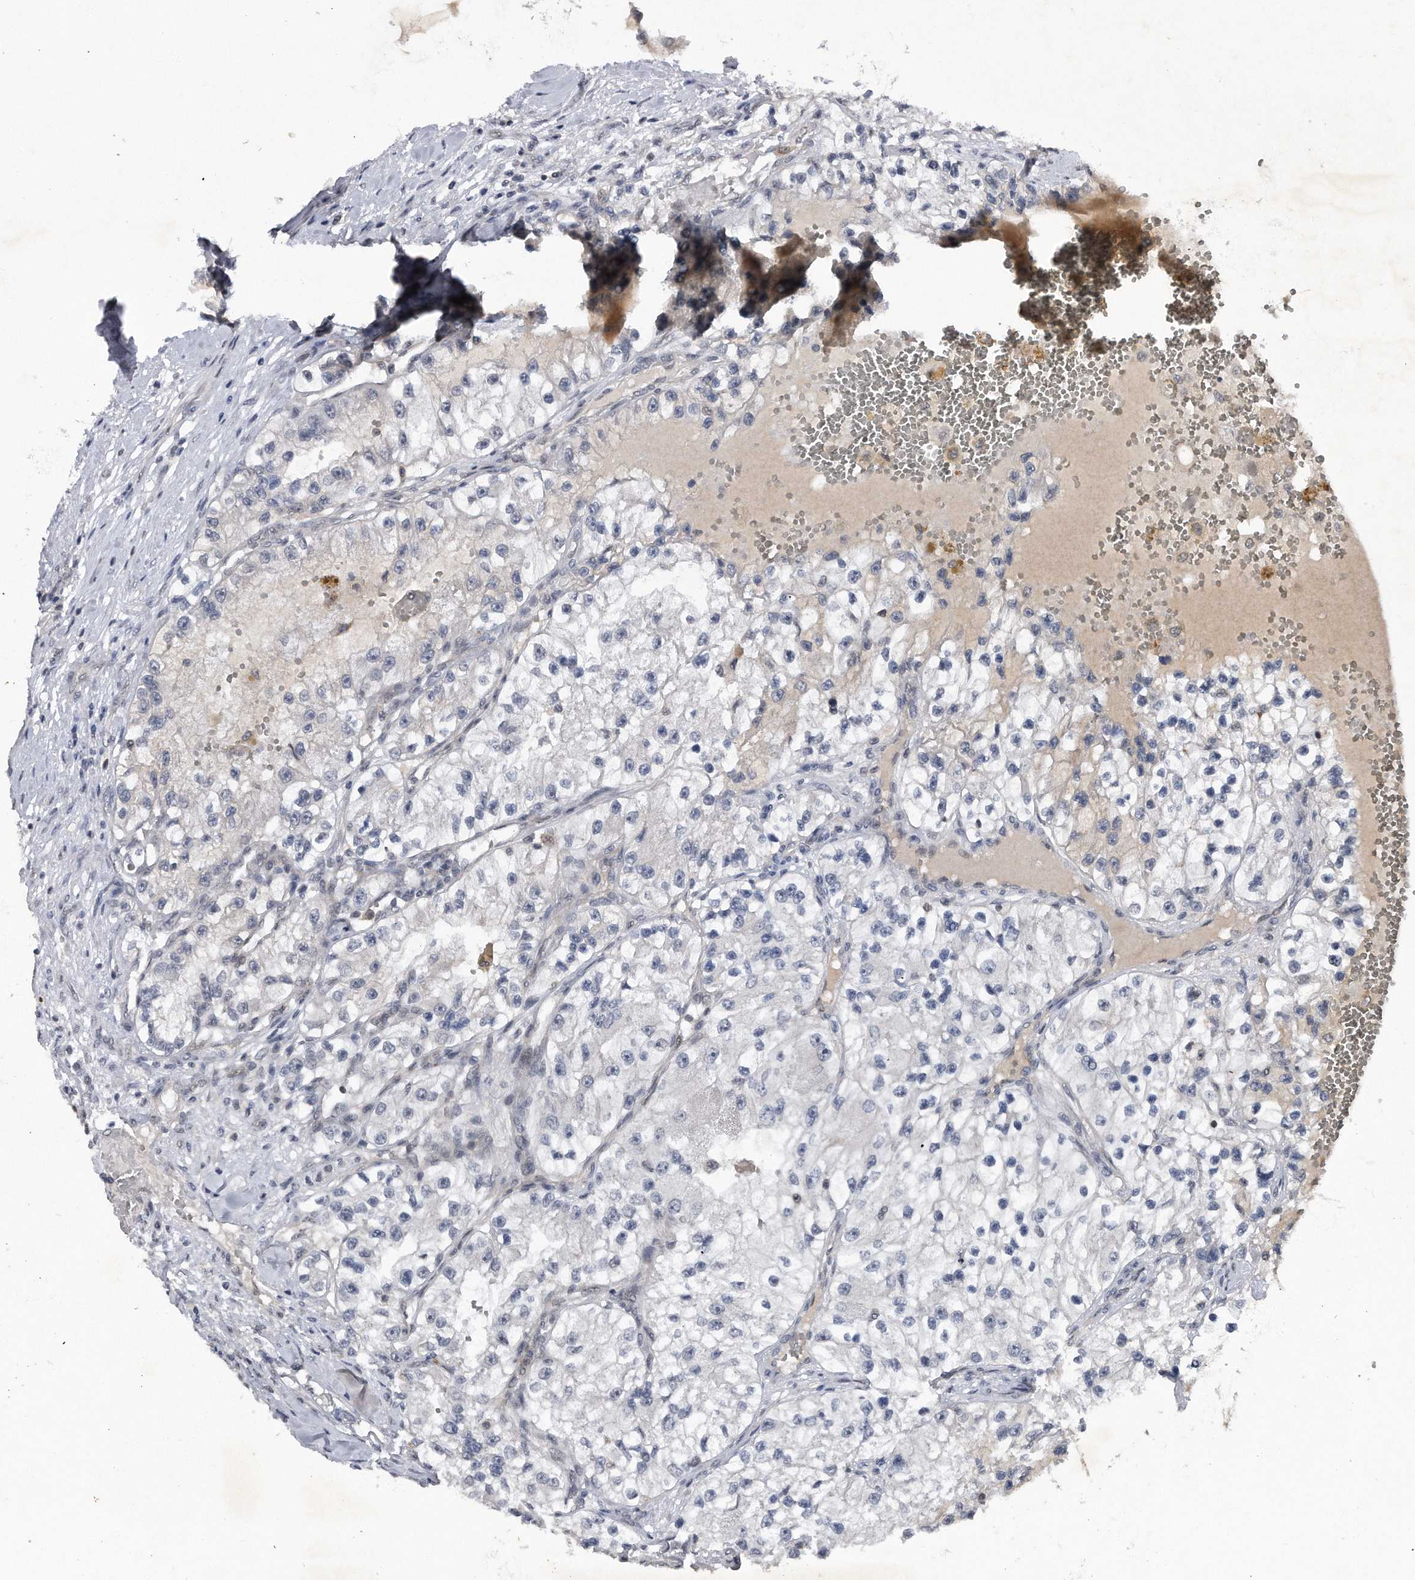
{"staining": {"intensity": "negative", "quantity": "none", "location": "none"}, "tissue": "renal cancer", "cell_type": "Tumor cells", "image_type": "cancer", "snomed": [{"axis": "morphology", "description": "Adenocarcinoma, NOS"}, {"axis": "topography", "description": "Kidney"}], "caption": "Histopathology image shows no significant protein expression in tumor cells of adenocarcinoma (renal).", "gene": "VIRMA", "patient": {"sex": "female", "age": 57}}